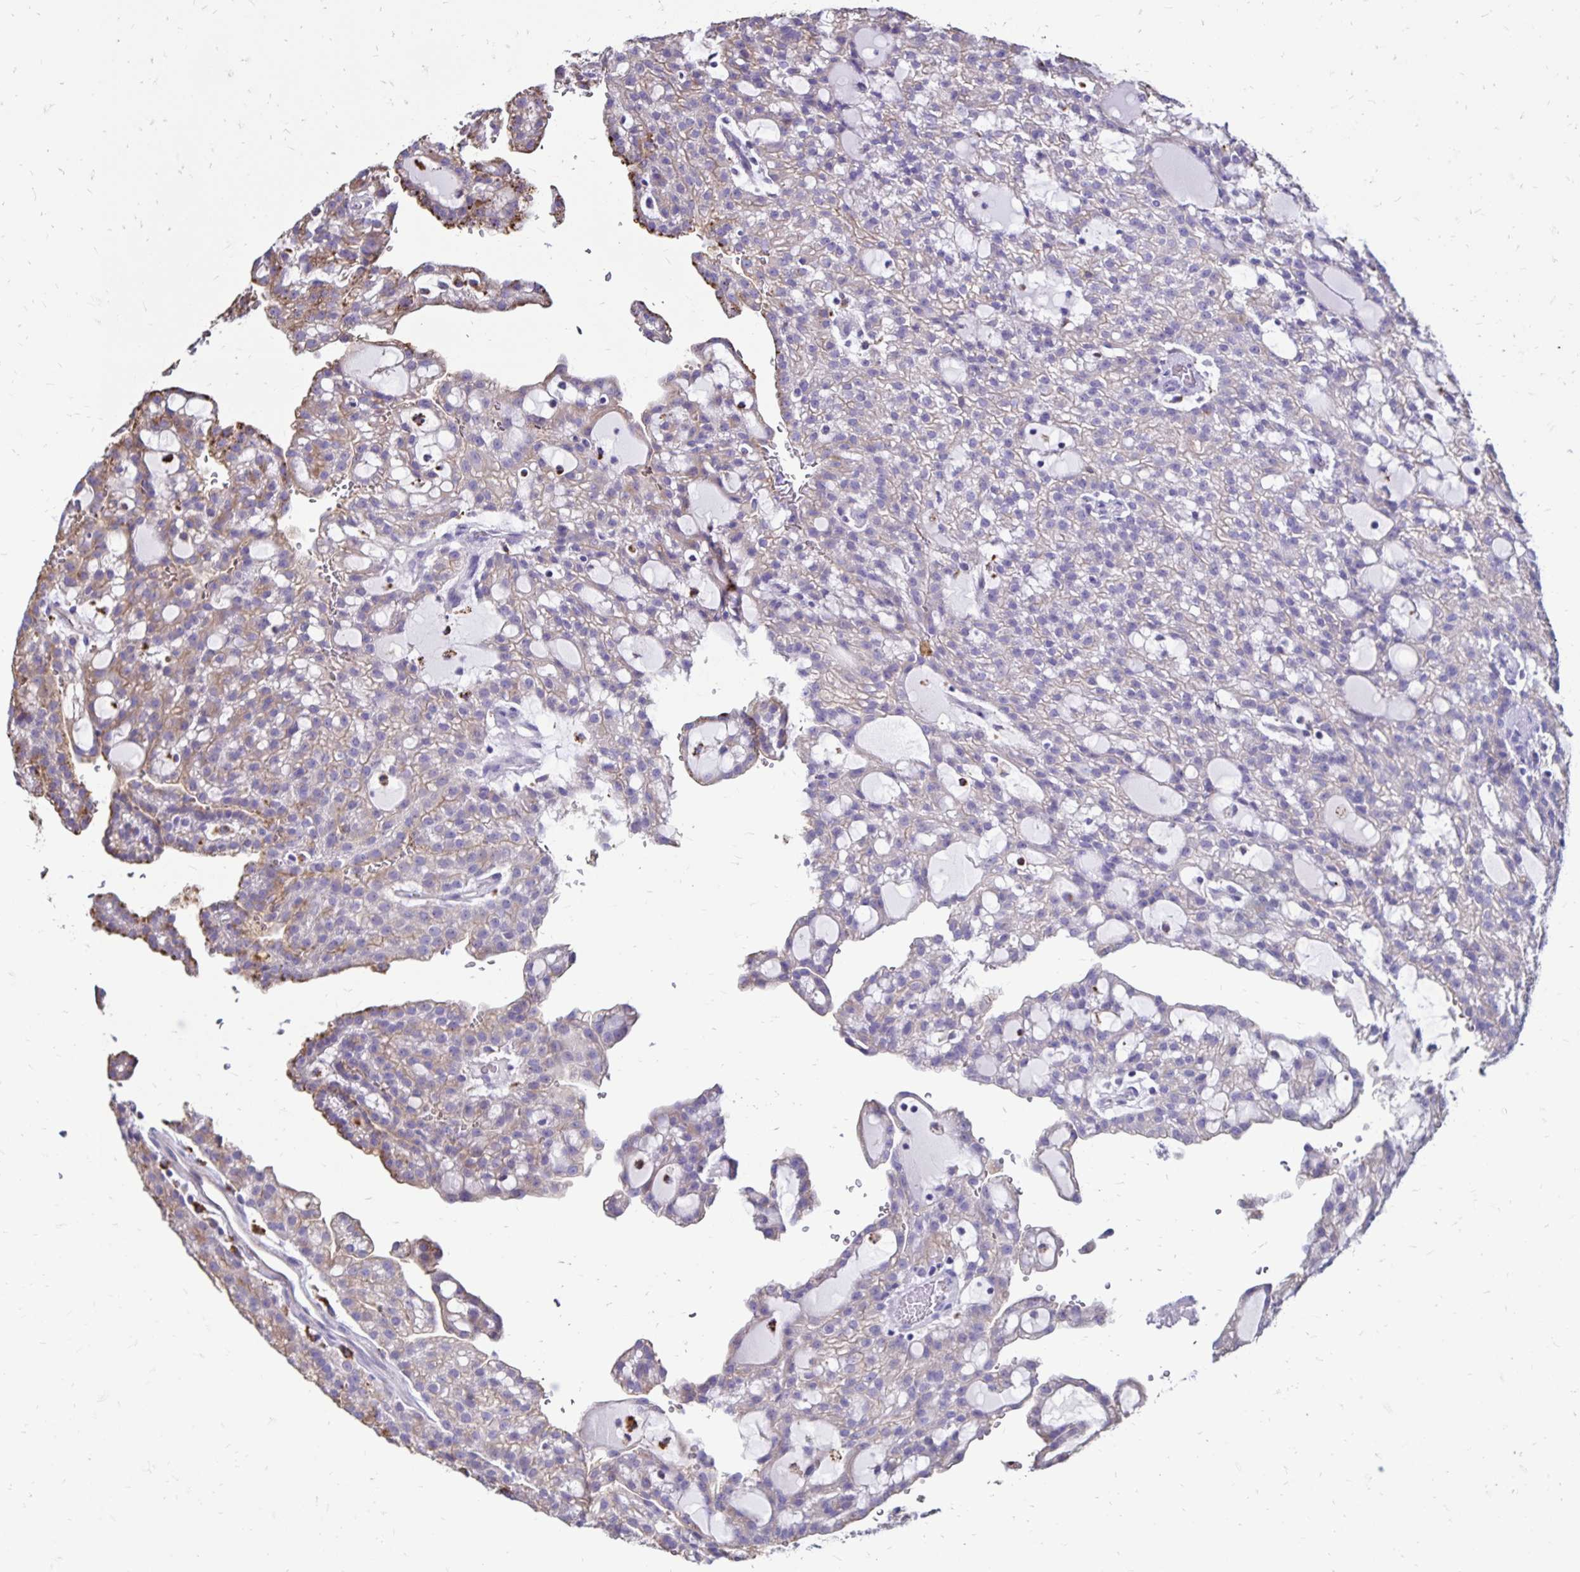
{"staining": {"intensity": "weak", "quantity": "<25%", "location": "cytoplasmic/membranous"}, "tissue": "renal cancer", "cell_type": "Tumor cells", "image_type": "cancer", "snomed": [{"axis": "morphology", "description": "Adenocarcinoma, NOS"}, {"axis": "topography", "description": "Kidney"}], "caption": "Immunohistochemical staining of renal cancer (adenocarcinoma) displays no significant positivity in tumor cells. (DAB immunohistochemistry (IHC) with hematoxylin counter stain).", "gene": "EVPL", "patient": {"sex": "male", "age": 63}}